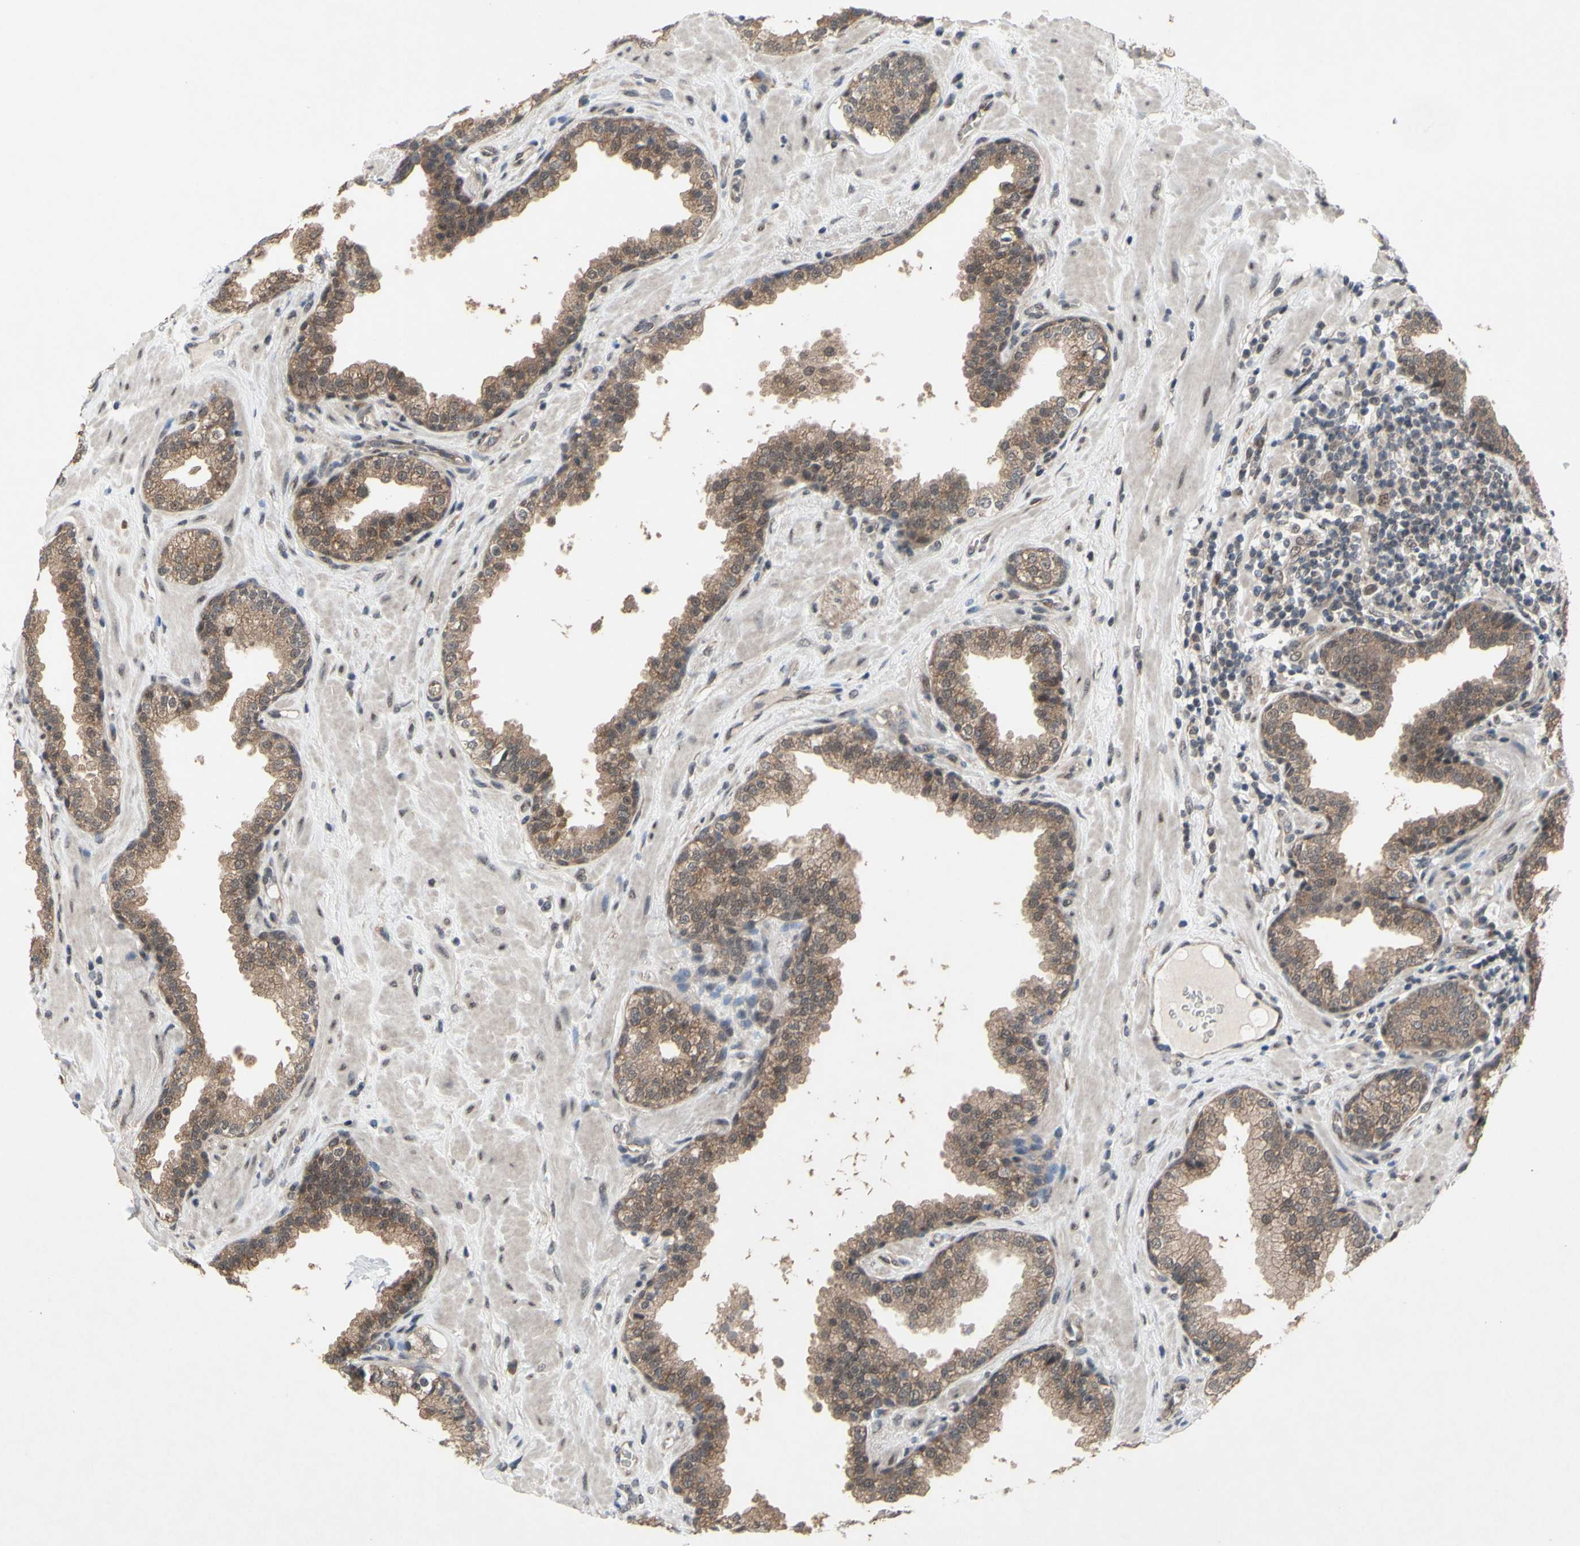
{"staining": {"intensity": "moderate", "quantity": "25%-75%", "location": "cytoplasmic/membranous"}, "tissue": "prostate", "cell_type": "Glandular cells", "image_type": "normal", "snomed": [{"axis": "morphology", "description": "Normal tissue, NOS"}, {"axis": "topography", "description": "Prostate"}], "caption": "Immunohistochemical staining of unremarkable prostate reveals 25%-75% levels of moderate cytoplasmic/membranous protein positivity in approximately 25%-75% of glandular cells. Using DAB (brown) and hematoxylin (blue) stains, captured at high magnification using brightfield microscopy.", "gene": "TRDMT1", "patient": {"sex": "male", "age": 51}}